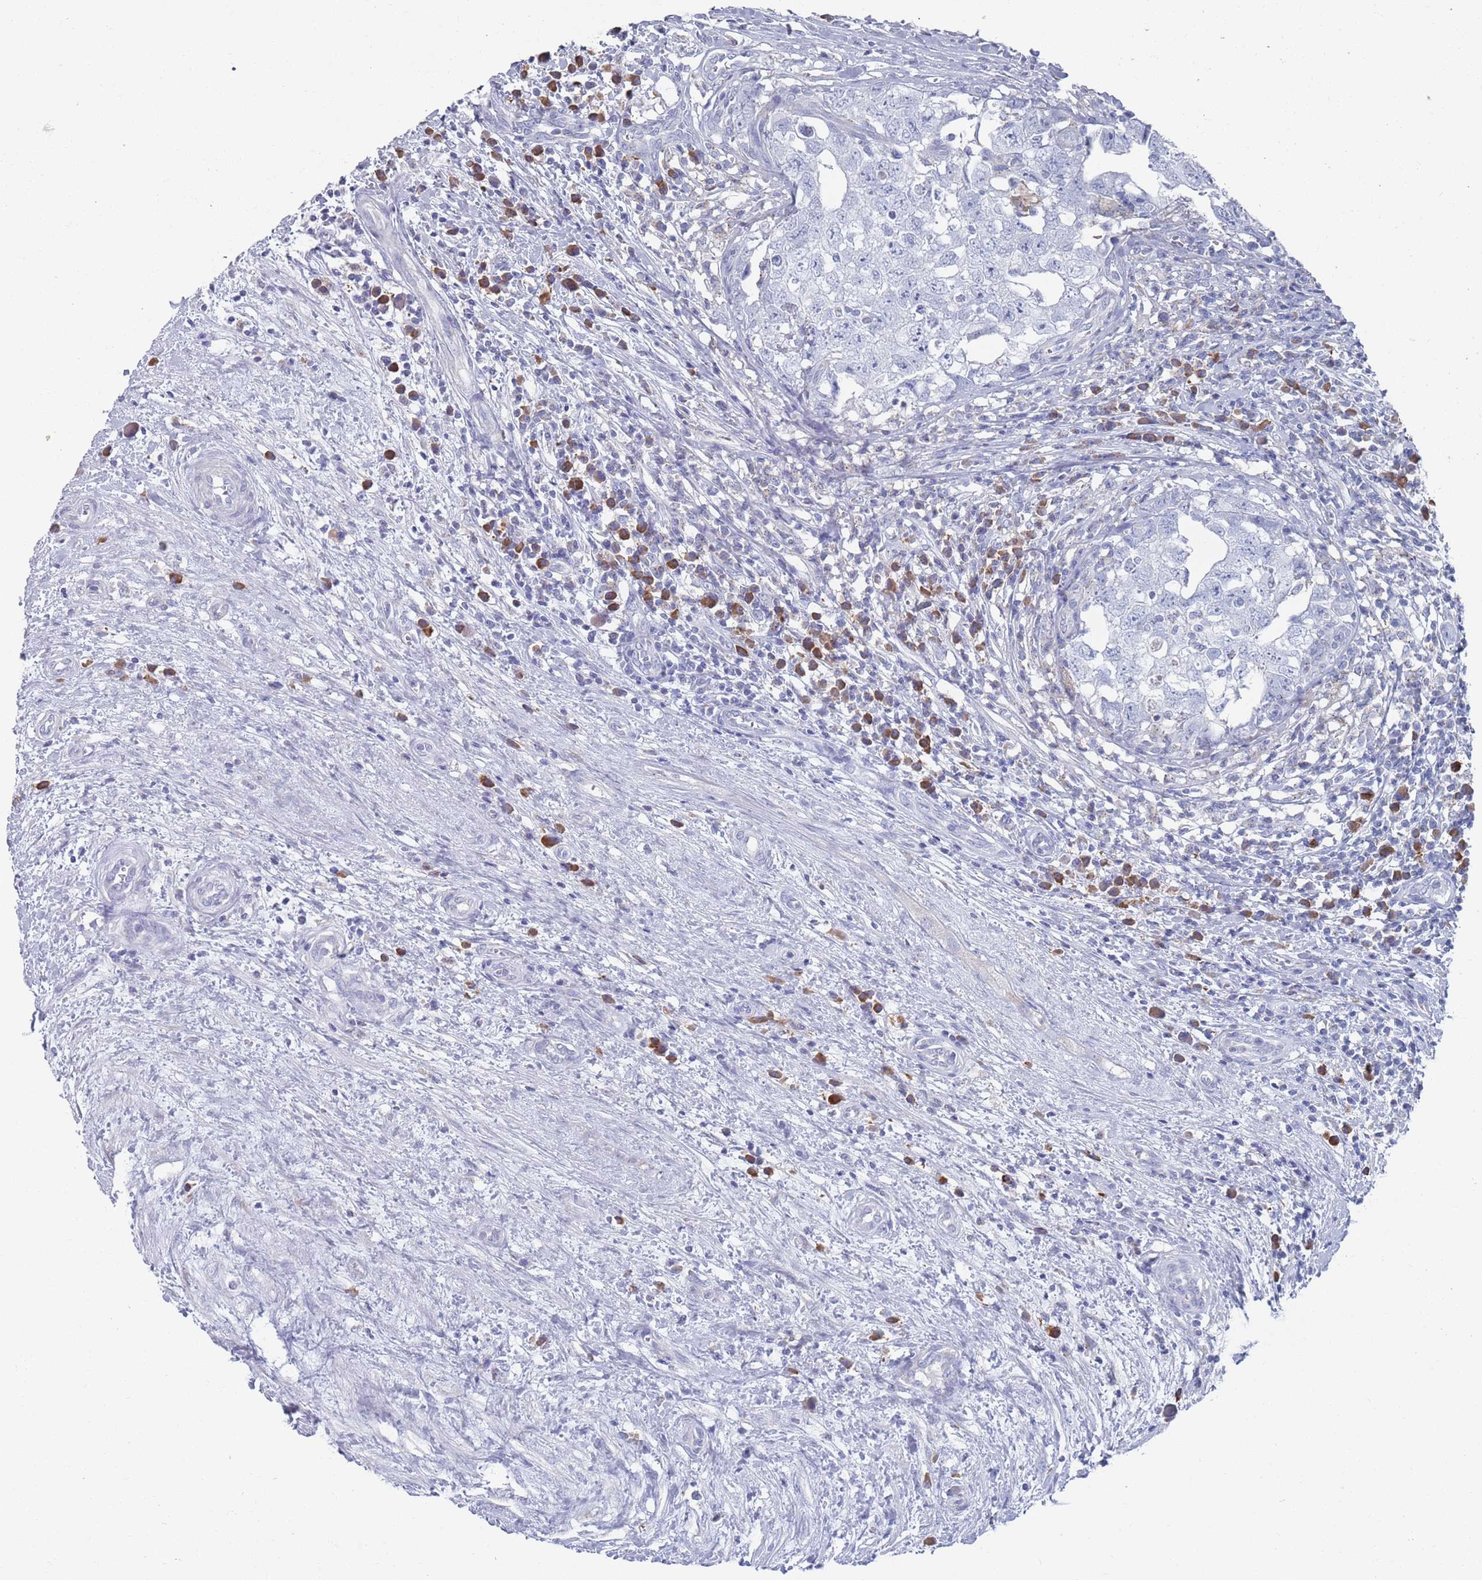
{"staining": {"intensity": "negative", "quantity": "none", "location": "none"}, "tissue": "testis cancer", "cell_type": "Tumor cells", "image_type": "cancer", "snomed": [{"axis": "morphology", "description": "Seminoma, NOS"}, {"axis": "morphology", "description": "Carcinoma, Embryonal, NOS"}, {"axis": "topography", "description": "Testis"}], "caption": "Immunohistochemistry of human testis cancer demonstrates no positivity in tumor cells.", "gene": "MAT1A", "patient": {"sex": "male", "age": 29}}